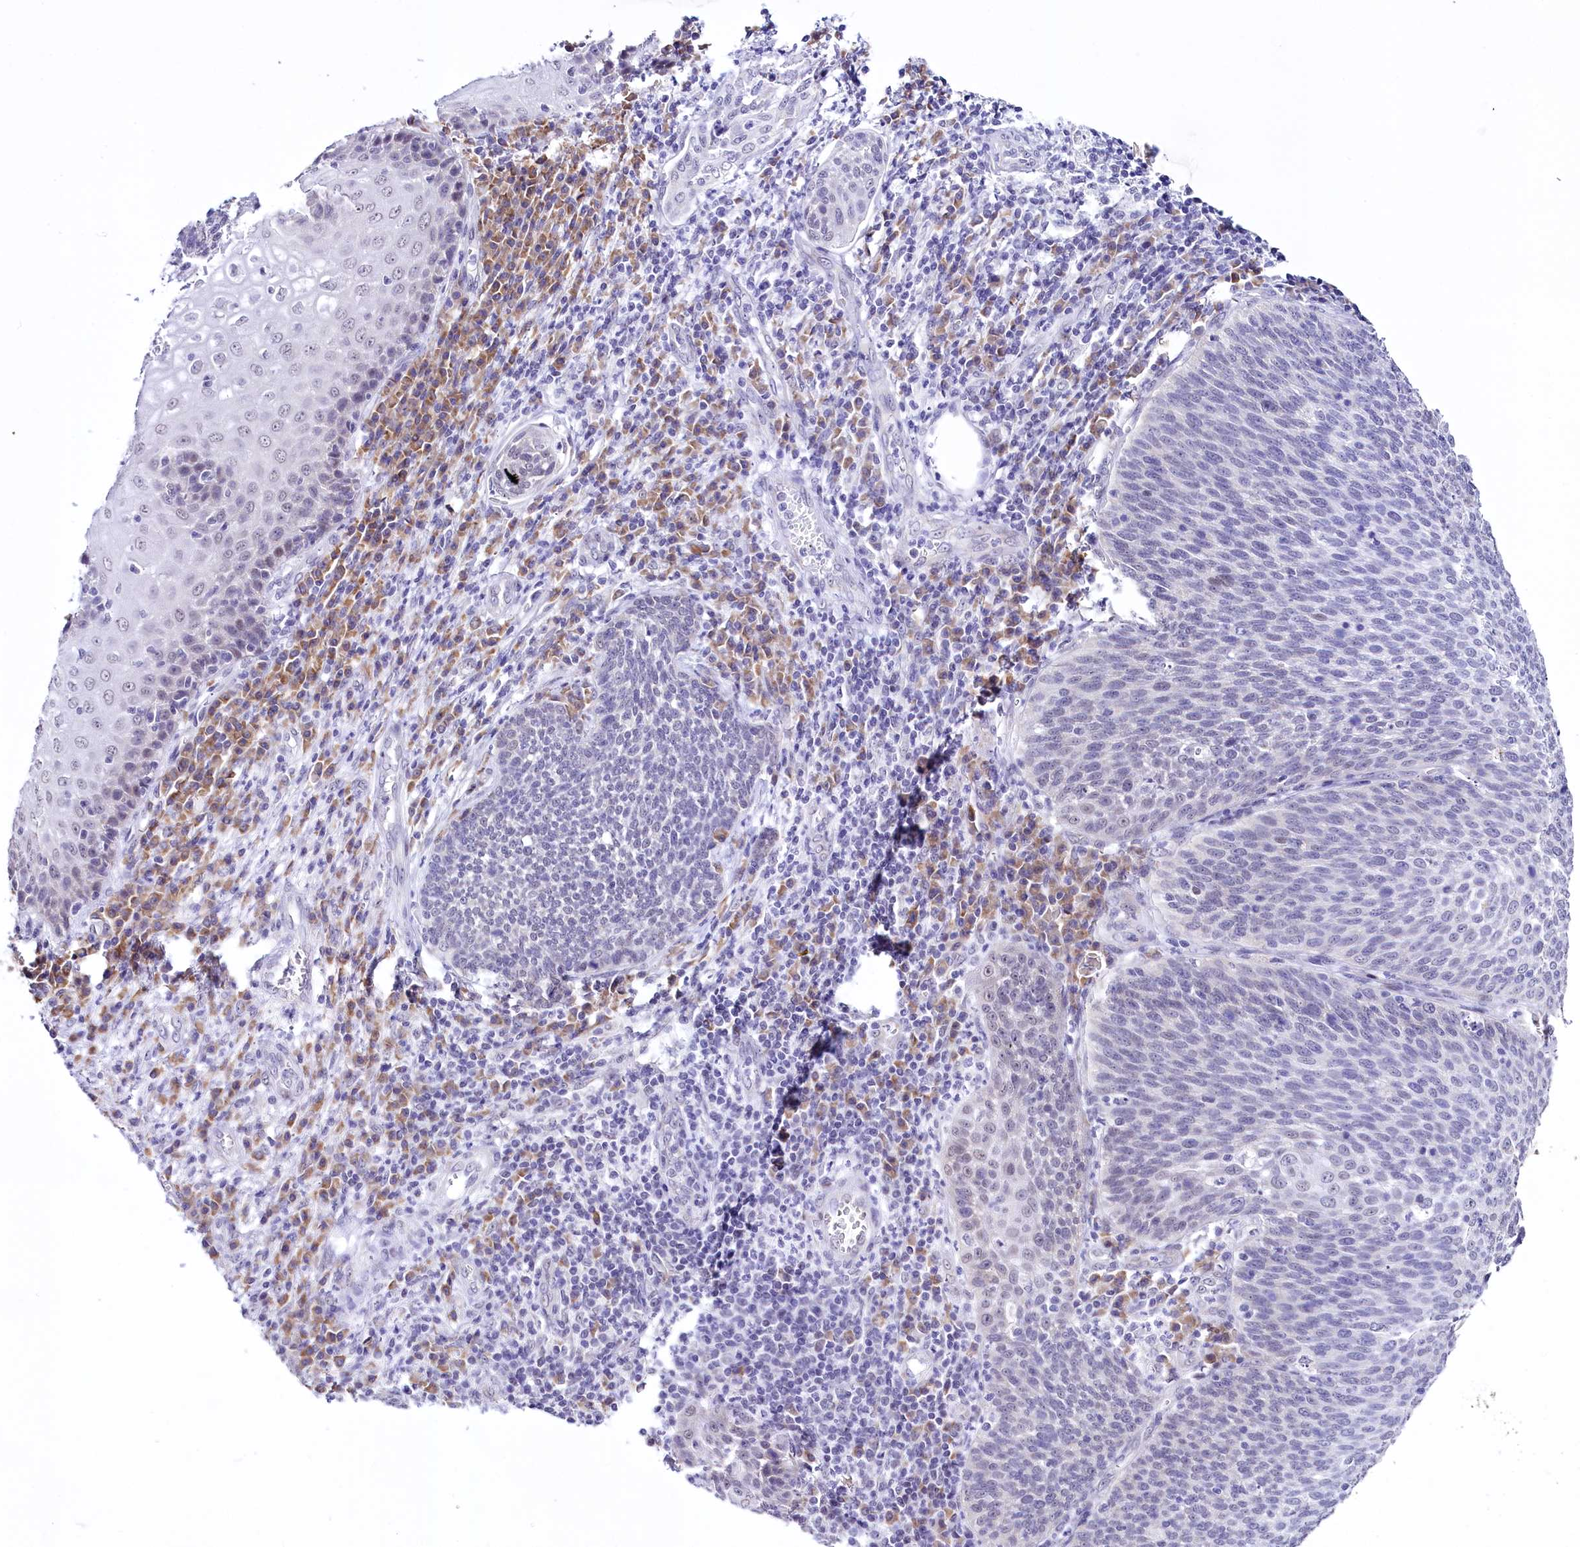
{"staining": {"intensity": "negative", "quantity": "none", "location": "none"}, "tissue": "cervical cancer", "cell_type": "Tumor cells", "image_type": "cancer", "snomed": [{"axis": "morphology", "description": "Squamous cell carcinoma, NOS"}, {"axis": "topography", "description": "Cervix"}], "caption": "There is no significant staining in tumor cells of squamous cell carcinoma (cervical).", "gene": "SPATS2", "patient": {"sex": "female", "age": 34}}